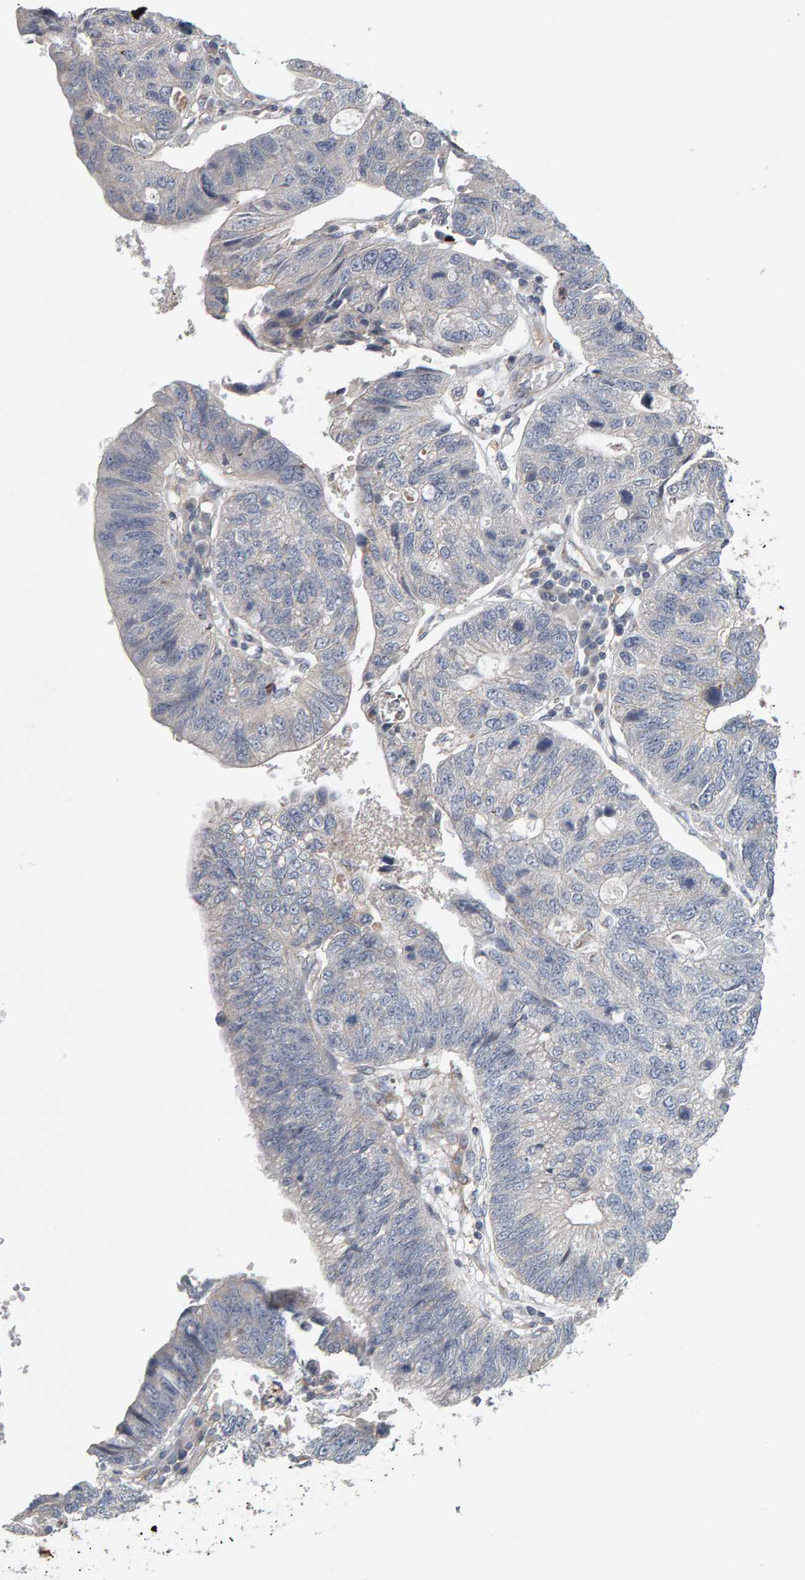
{"staining": {"intensity": "weak", "quantity": "<25%", "location": "cytoplasmic/membranous"}, "tissue": "stomach cancer", "cell_type": "Tumor cells", "image_type": "cancer", "snomed": [{"axis": "morphology", "description": "Adenocarcinoma, NOS"}, {"axis": "topography", "description": "Stomach"}], "caption": "Tumor cells are negative for brown protein staining in stomach adenocarcinoma. (DAB (3,3'-diaminobenzidine) IHC visualized using brightfield microscopy, high magnification).", "gene": "C9orf72", "patient": {"sex": "male", "age": 59}}